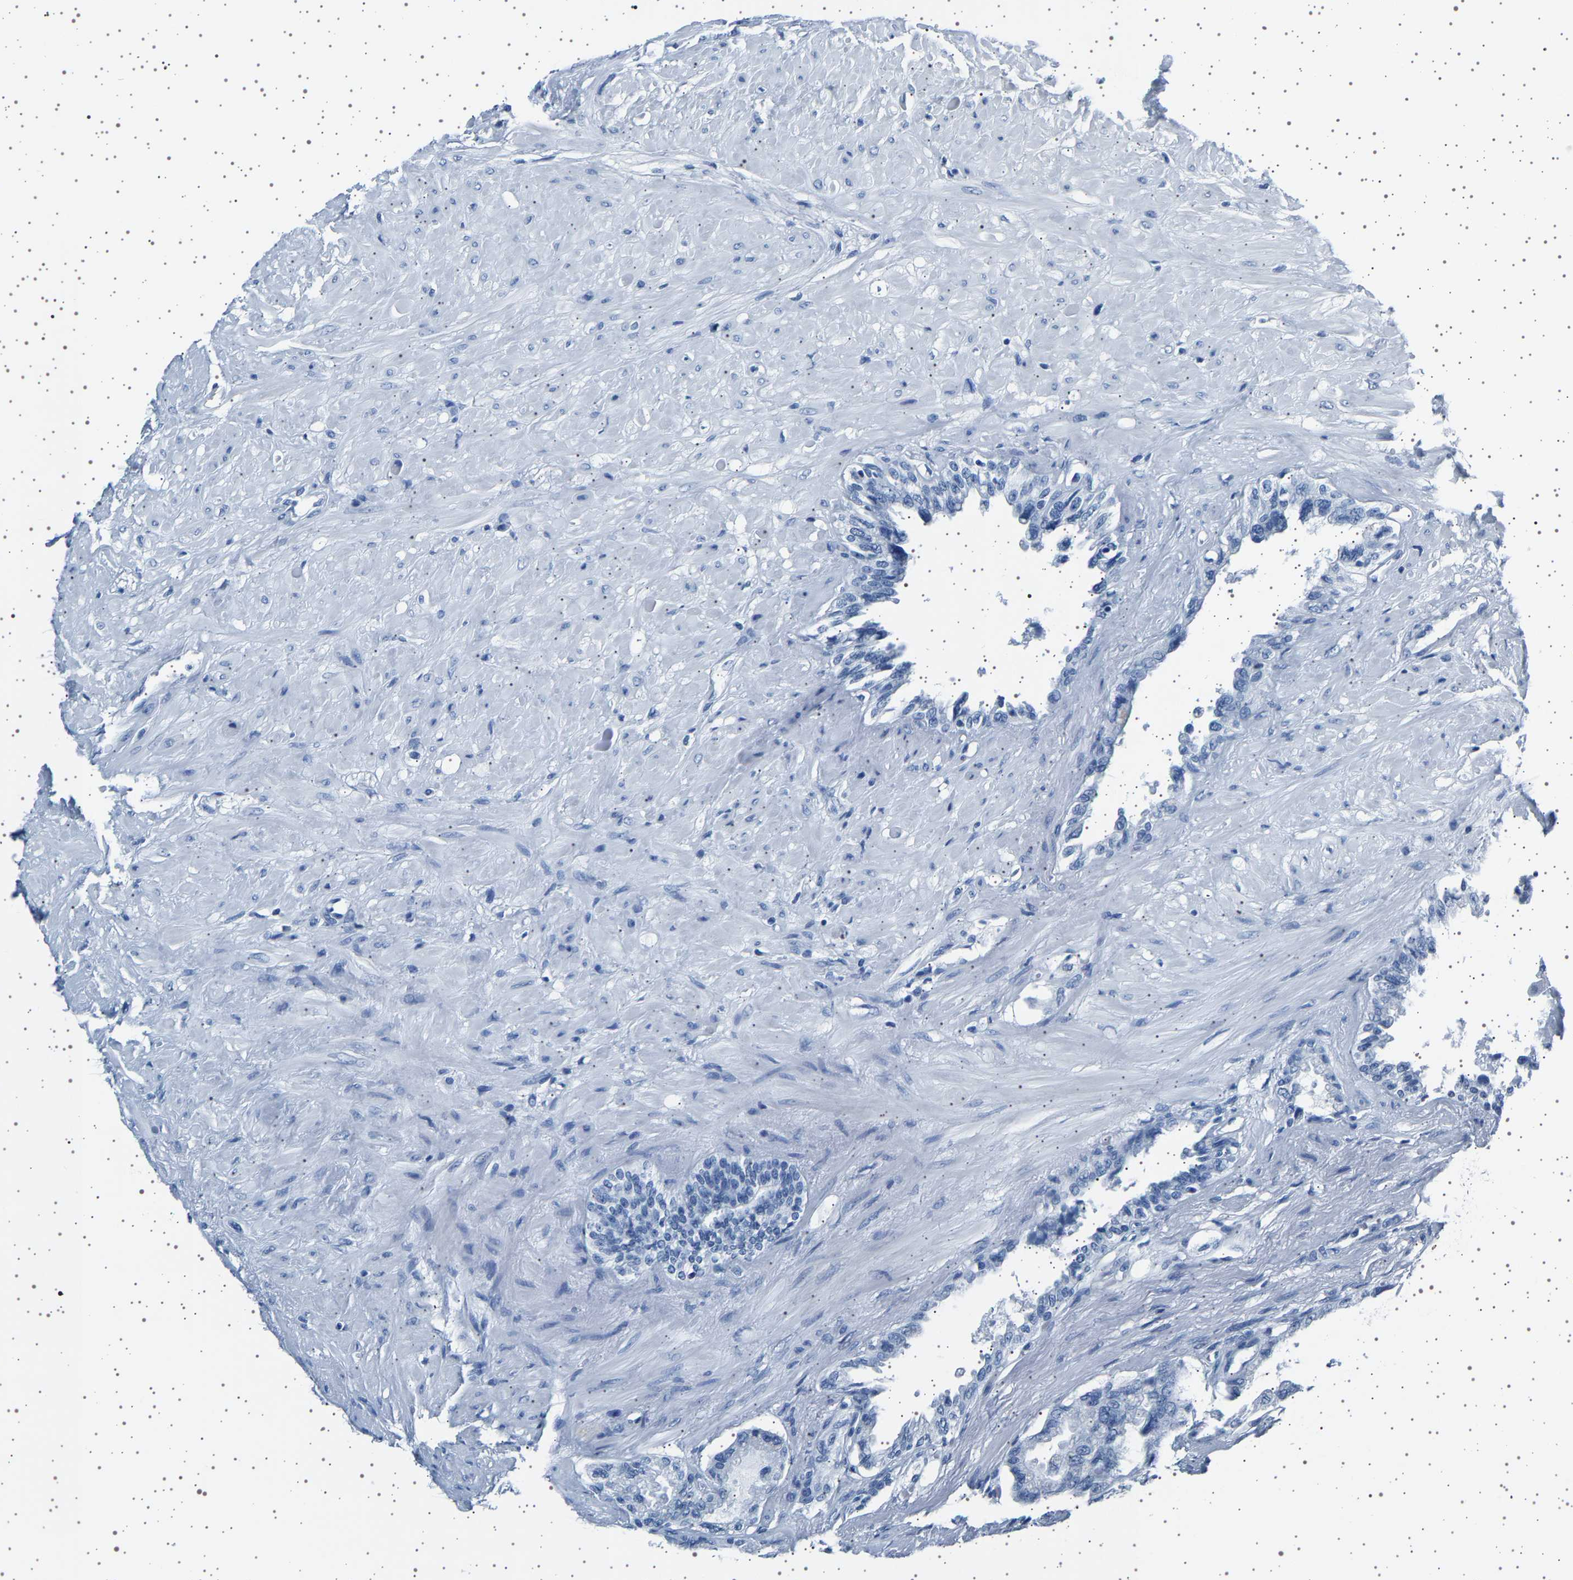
{"staining": {"intensity": "negative", "quantity": "none", "location": "none"}, "tissue": "seminal vesicle", "cell_type": "Glandular cells", "image_type": "normal", "snomed": [{"axis": "morphology", "description": "Normal tissue, NOS"}, {"axis": "topography", "description": "Seminal veicle"}], "caption": "Immunohistochemical staining of benign seminal vesicle shows no significant expression in glandular cells.", "gene": "TFF3", "patient": {"sex": "male", "age": 61}}